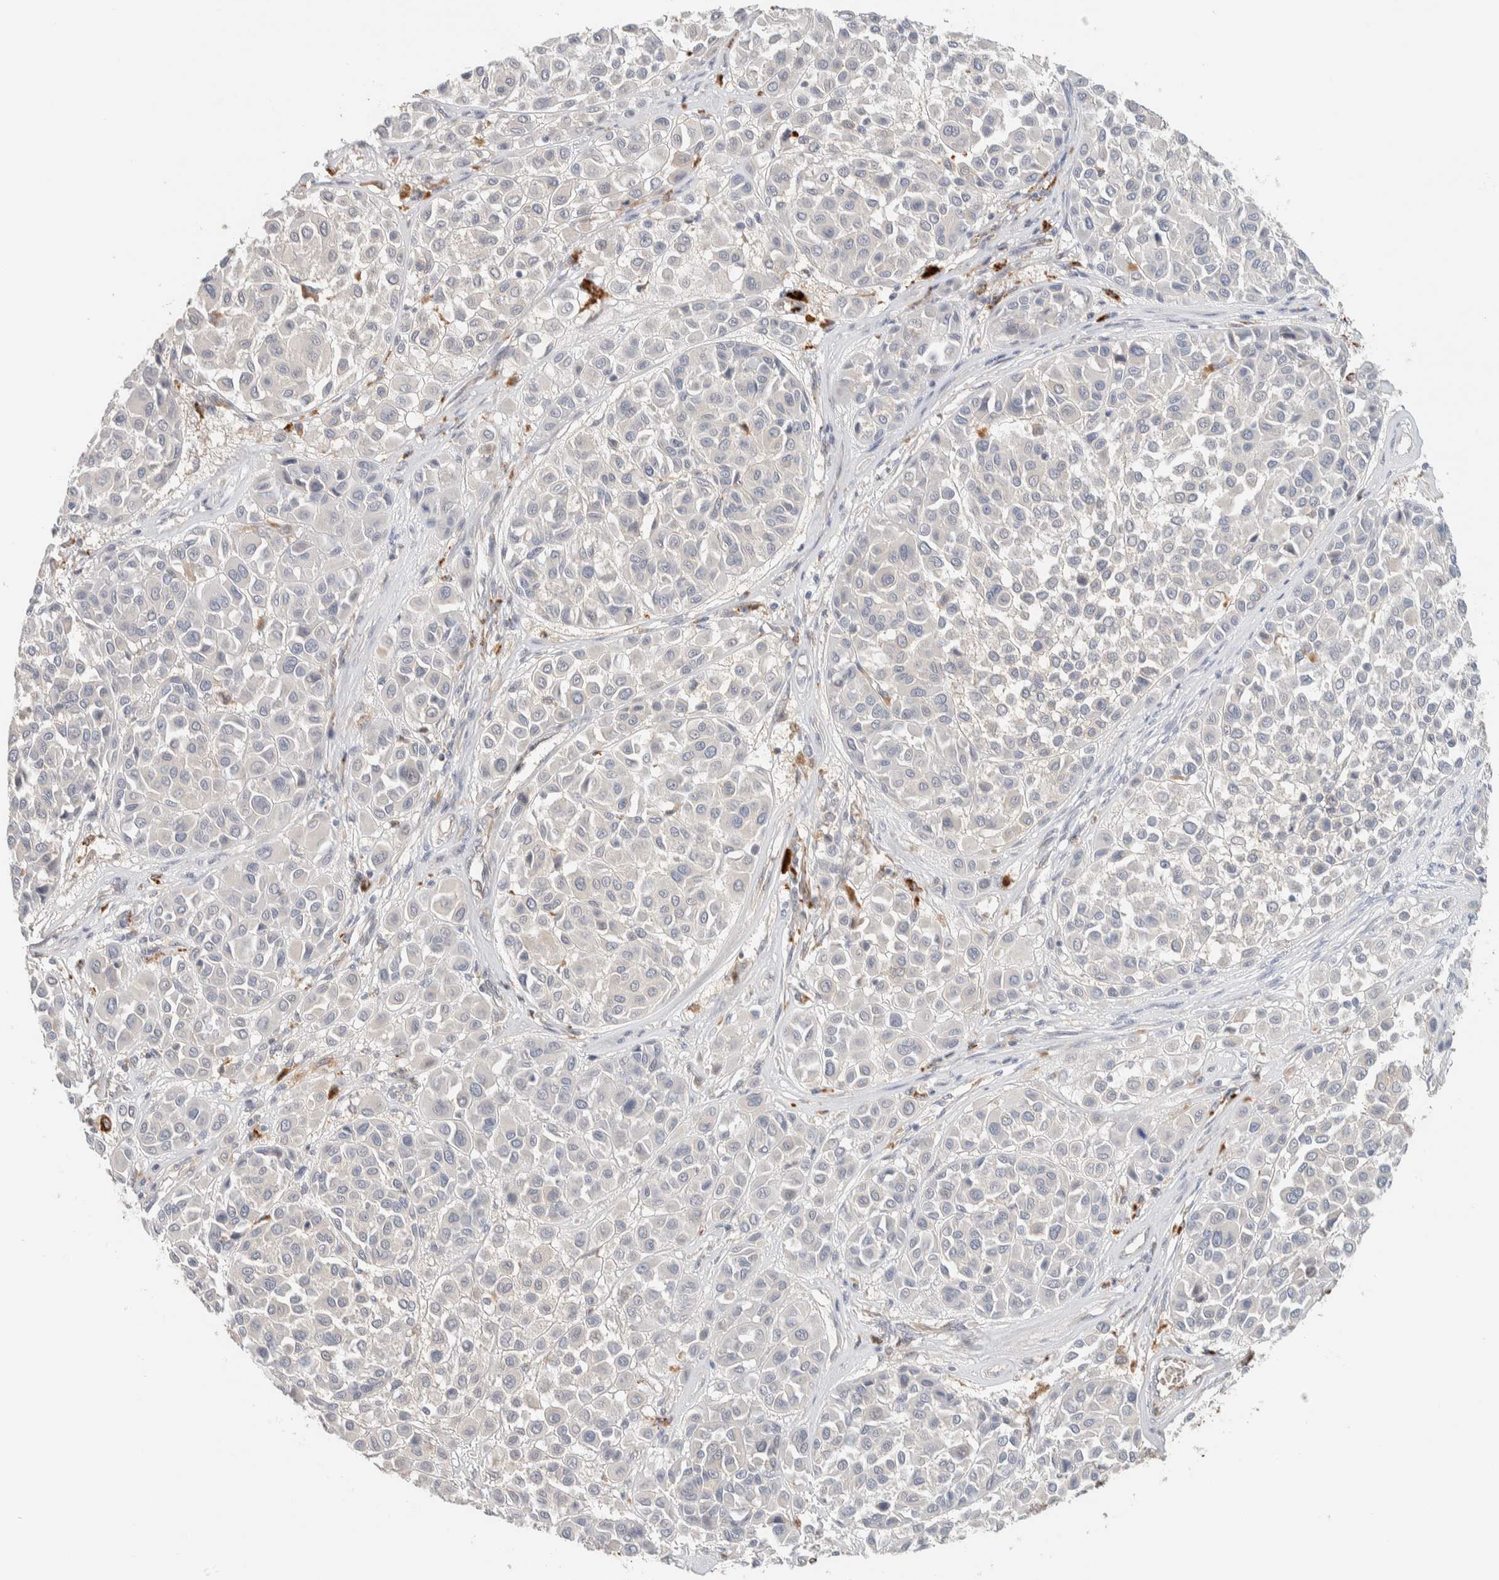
{"staining": {"intensity": "negative", "quantity": "none", "location": "none"}, "tissue": "melanoma", "cell_type": "Tumor cells", "image_type": "cancer", "snomed": [{"axis": "morphology", "description": "Malignant melanoma, Metastatic site"}, {"axis": "topography", "description": "Soft tissue"}], "caption": "A photomicrograph of melanoma stained for a protein reveals no brown staining in tumor cells.", "gene": "GCLM", "patient": {"sex": "male", "age": 41}}